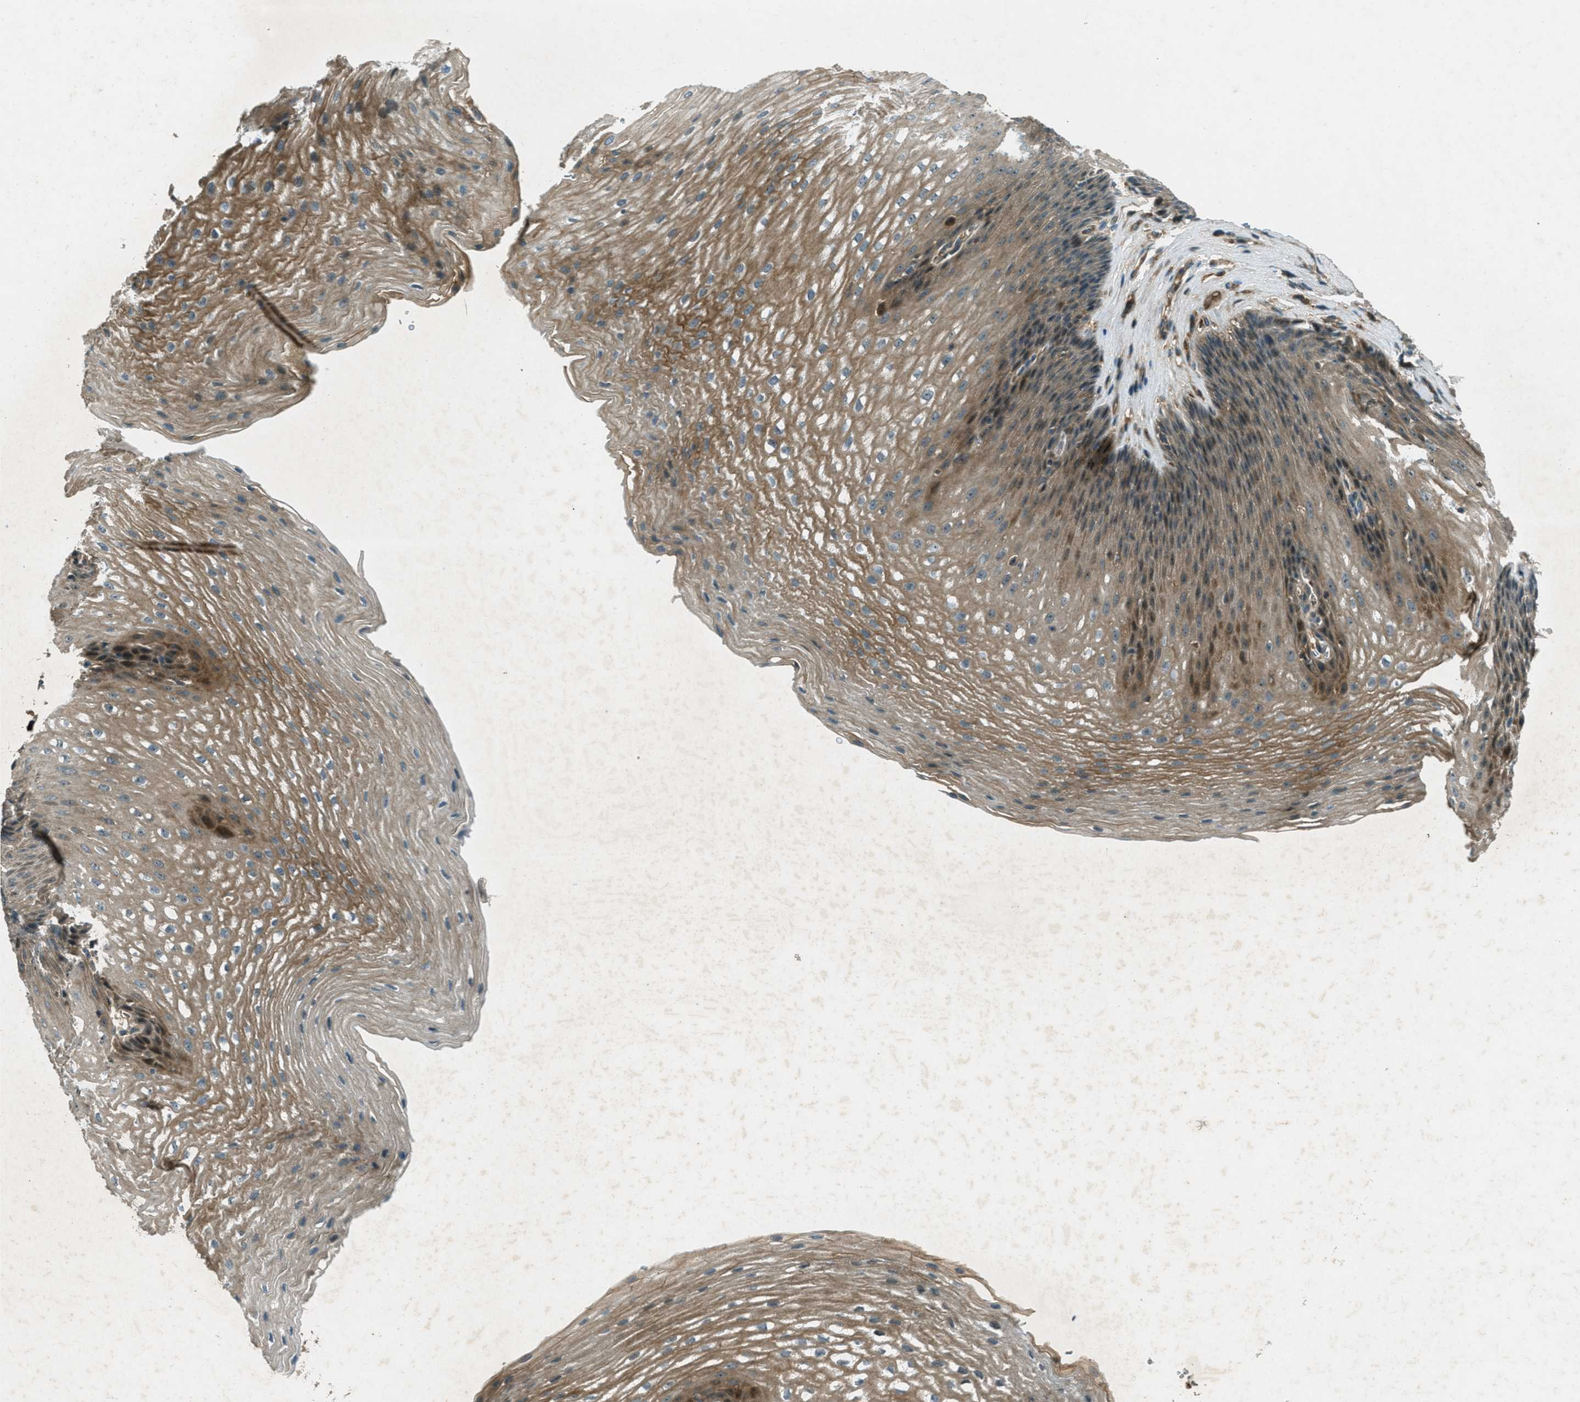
{"staining": {"intensity": "moderate", "quantity": ">75%", "location": "cytoplasmic/membranous"}, "tissue": "esophagus", "cell_type": "Squamous epithelial cells", "image_type": "normal", "snomed": [{"axis": "morphology", "description": "Normal tissue, NOS"}, {"axis": "topography", "description": "Esophagus"}], "caption": "This photomicrograph reveals benign esophagus stained with immunohistochemistry to label a protein in brown. The cytoplasmic/membranous of squamous epithelial cells show moderate positivity for the protein. Nuclei are counter-stained blue.", "gene": "STK11", "patient": {"sex": "male", "age": 48}}